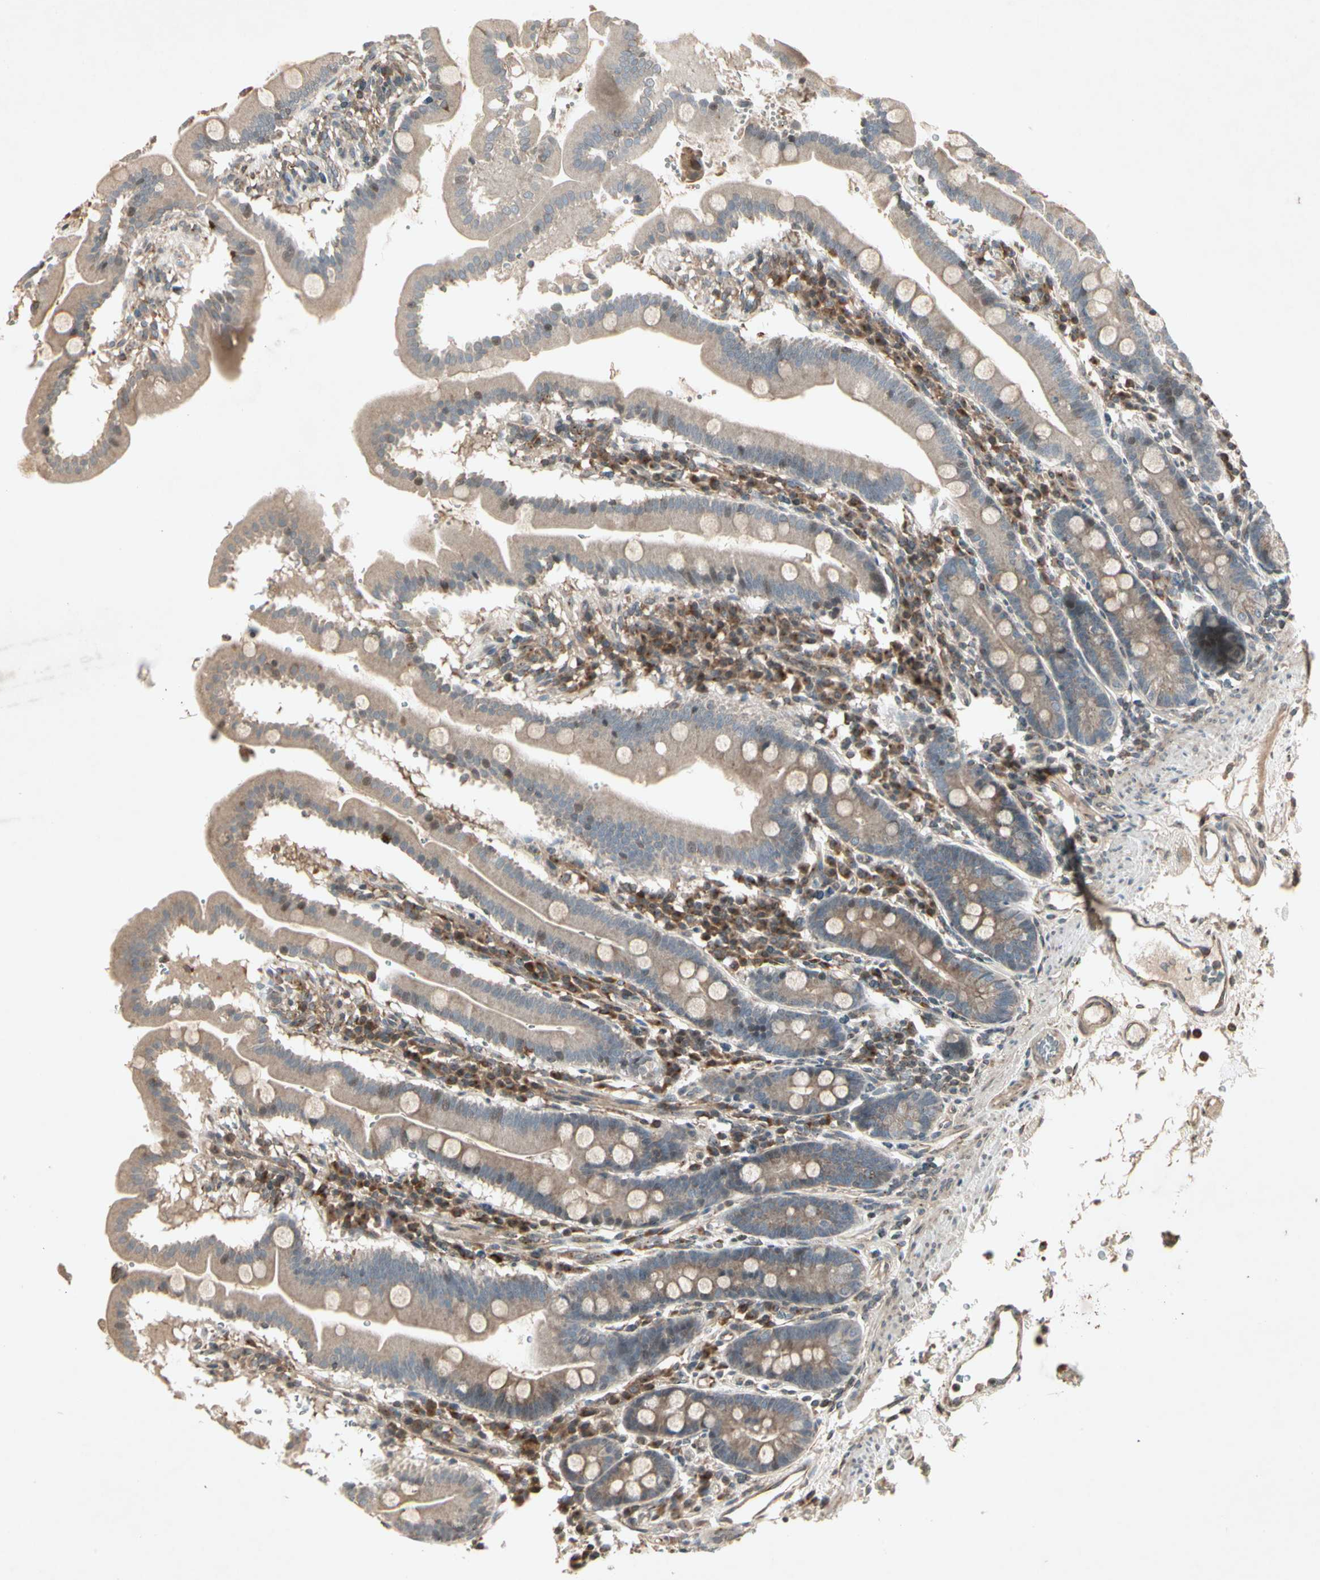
{"staining": {"intensity": "weak", "quantity": ">75%", "location": "cytoplasmic/membranous"}, "tissue": "duodenum", "cell_type": "Glandular cells", "image_type": "normal", "snomed": [{"axis": "morphology", "description": "Normal tissue, NOS"}, {"axis": "topography", "description": "Duodenum"}], "caption": "High-power microscopy captured an immunohistochemistry micrograph of unremarkable duodenum, revealing weak cytoplasmic/membranous expression in about >75% of glandular cells.", "gene": "TEK", "patient": {"sex": "male", "age": 50}}